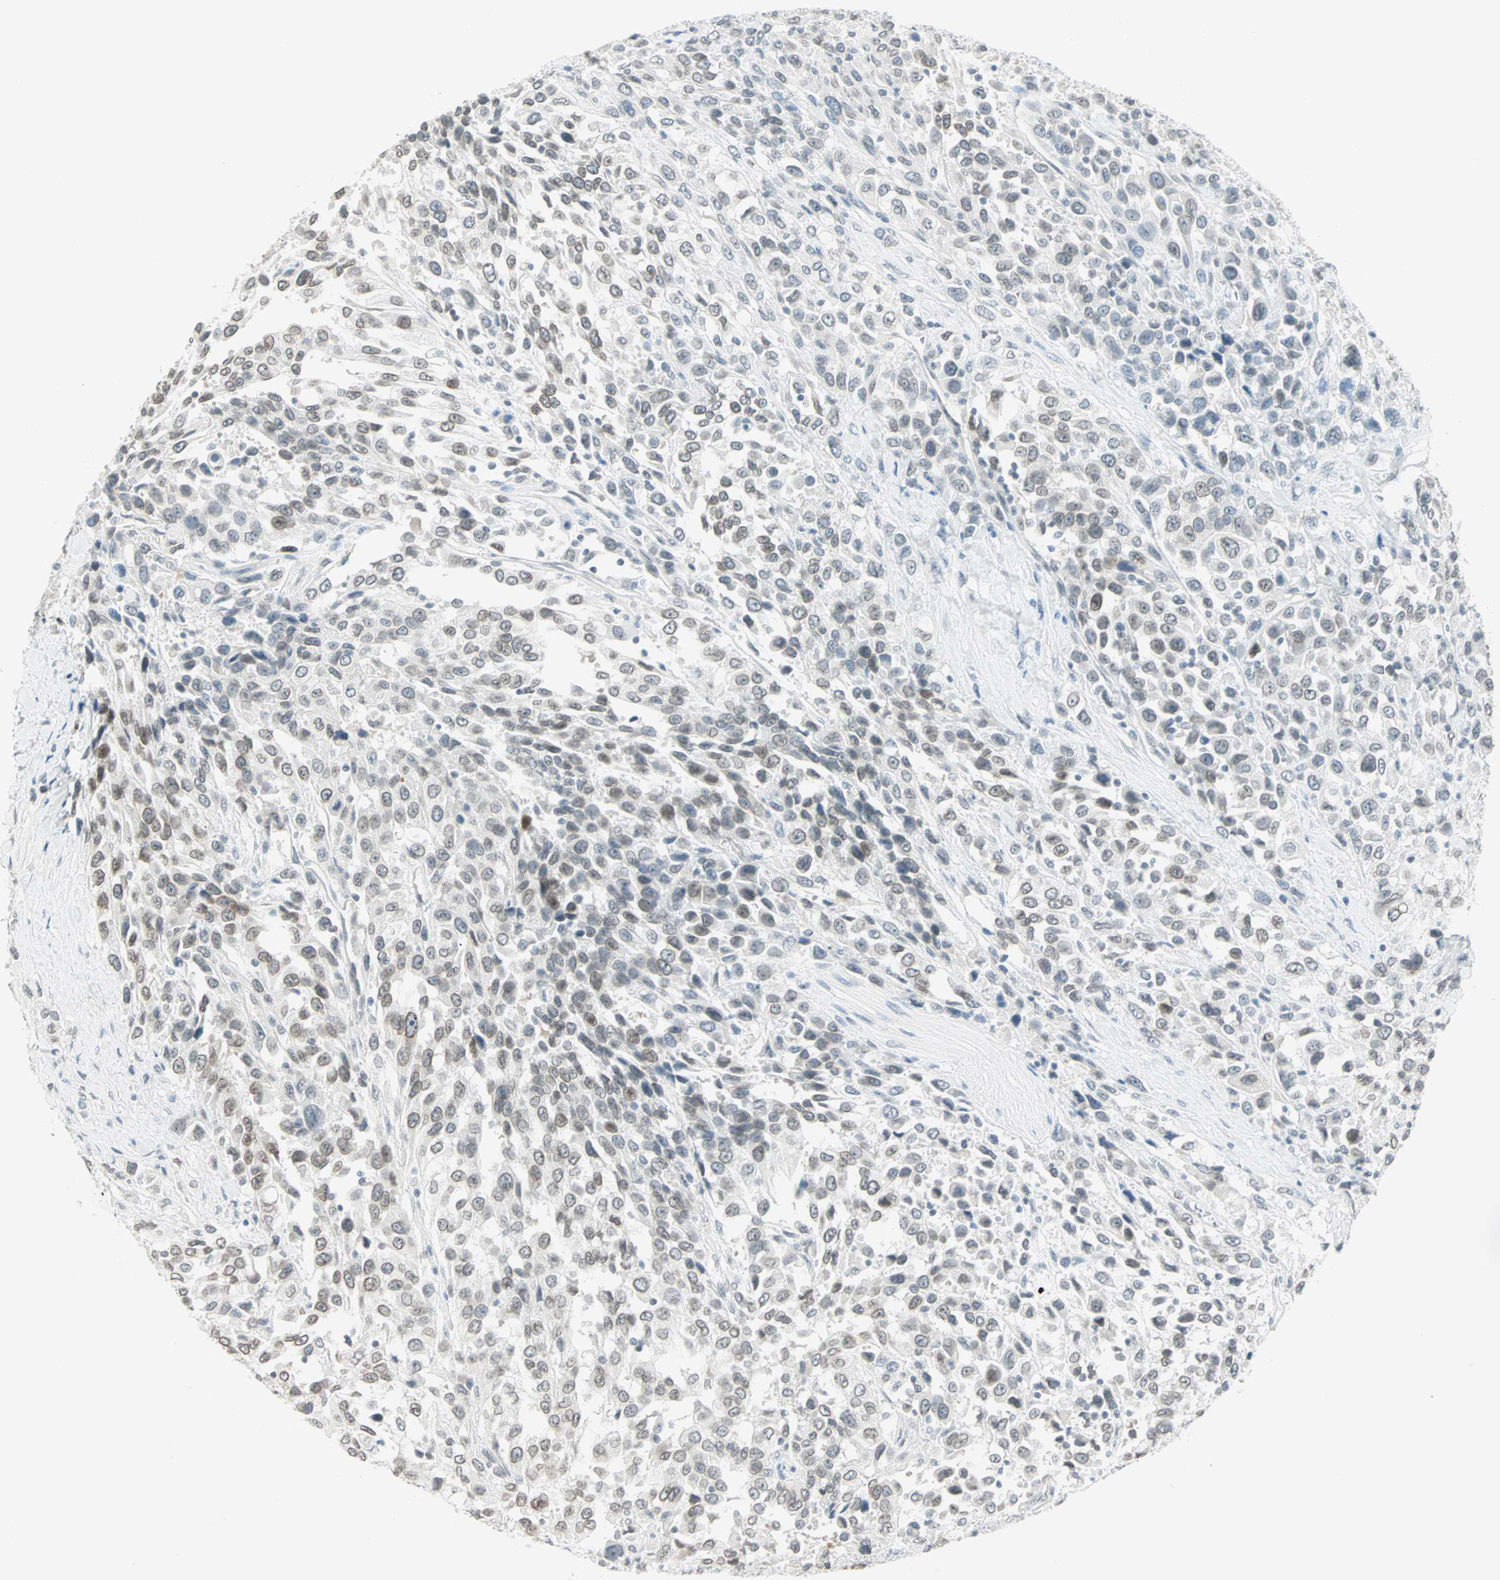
{"staining": {"intensity": "negative", "quantity": "none", "location": "none"}, "tissue": "urothelial cancer", "cell_type": "Tumor cells", "image_type": "cancer", "snomed": [{"axis": "morphology", "description": "Urothelial carcinoma, High grade"}, {"axis": "topography", "description": "Urinary bladder"}], "caption": "High power microscopy micrograph of an immunohistochemistry (IHC) image of urothelial carcinoma (high-grade), revealing no significant positivity in tumor cells.", "gene": "BCAN", "patient": {"sex": "female", "age": 80}}